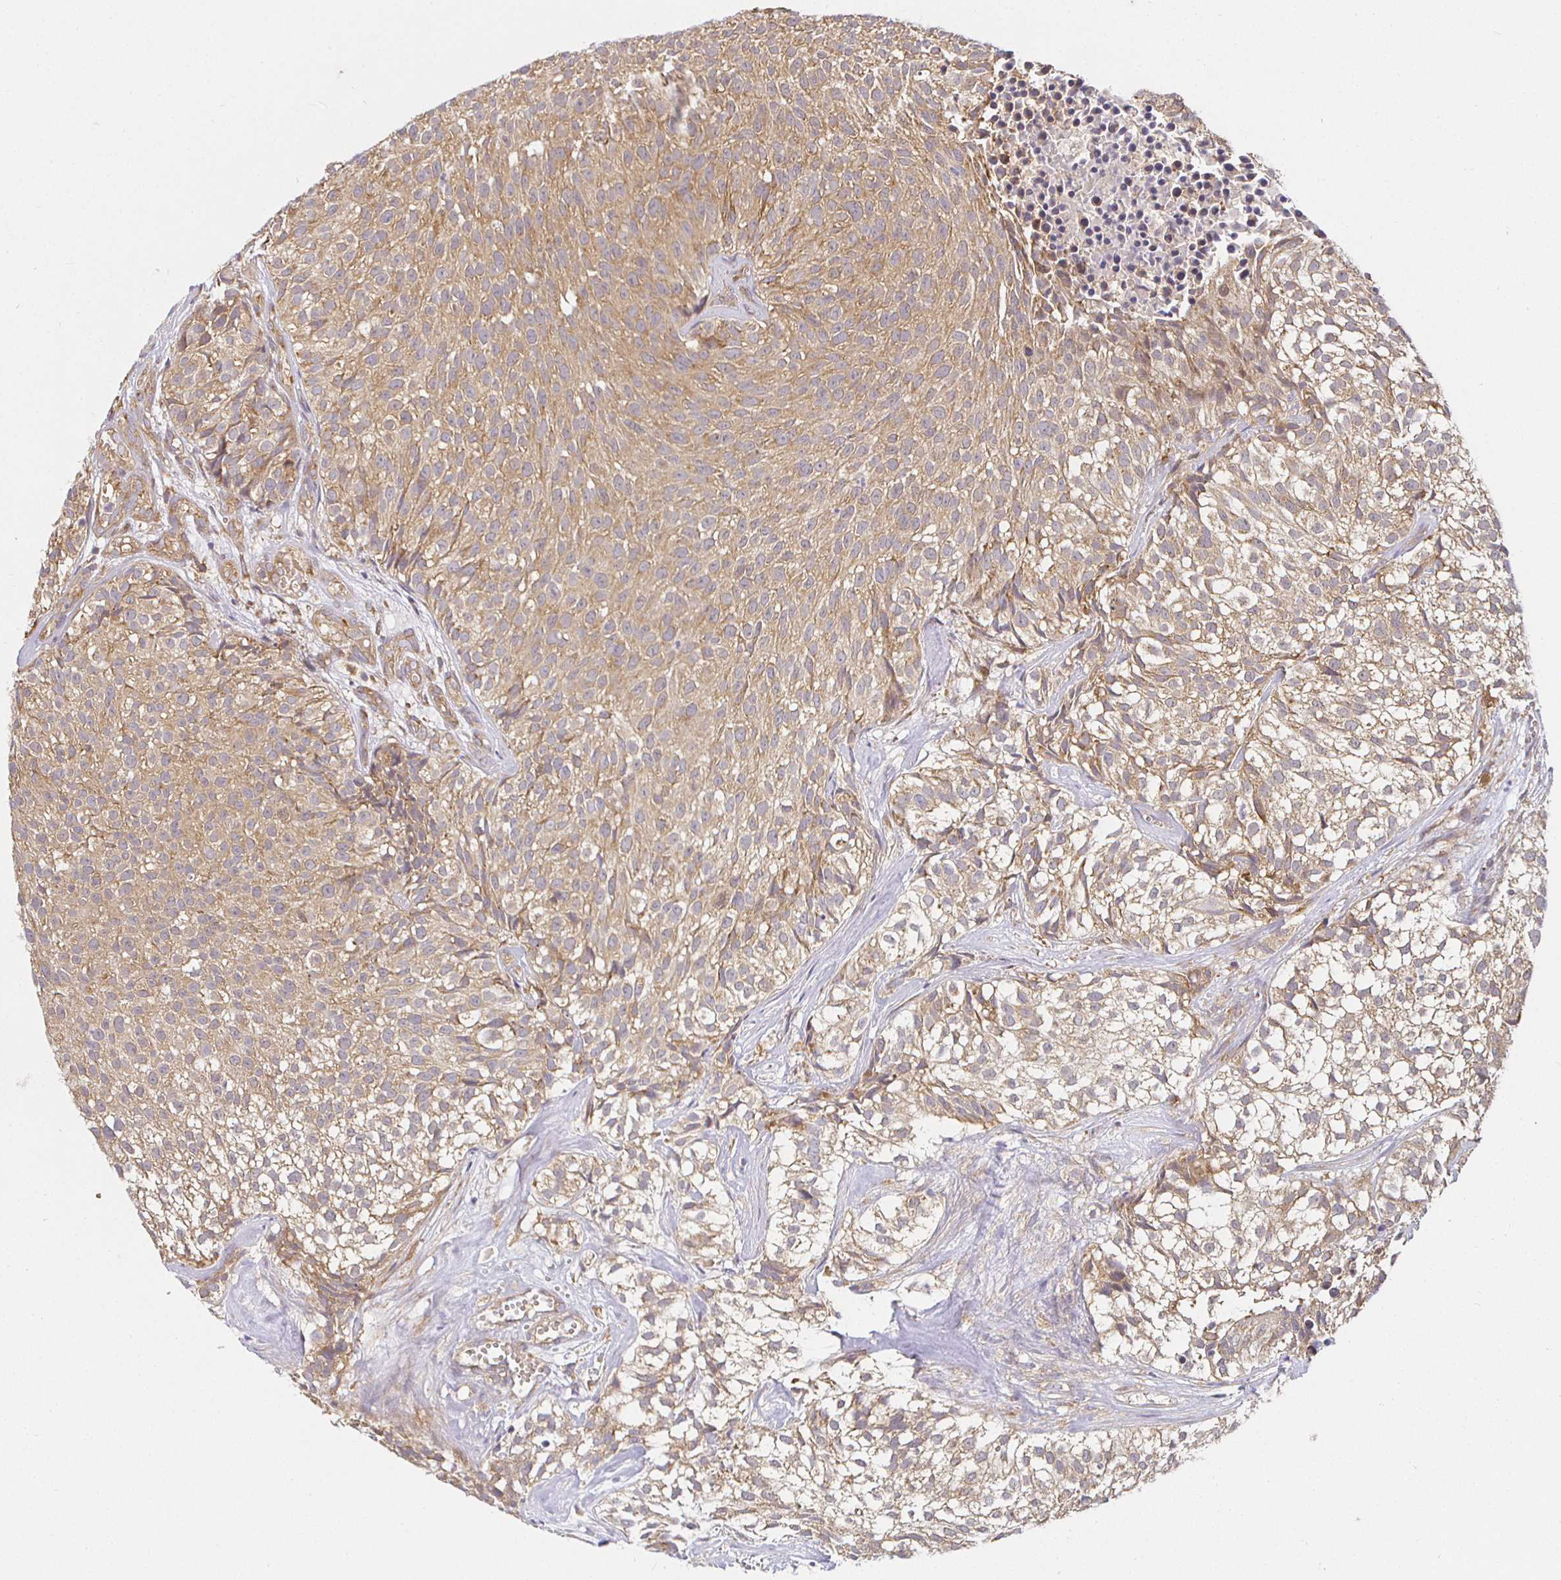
{"staining": {"intensity": "weak", "quantity": ">75%", "location": "cytoplasmic/membranous"}, "tissue": "urothelial cancer", "cell_type": "Tumor cells", "image_type": "cancer", "snomed": [{"axis": "morphology", "description": "Urothelial carcinoma, Low grade"}, {"axis": "topography", "description": "Urinary bladder"}], "caption": "Protein analysis of urothelial cancer tissue exhibits weak cytoplasmic/membranous expression in approximately >75% of tumor cells.", "gene": "IRAK1", "patient": {"sex": "male", "age": 70}}